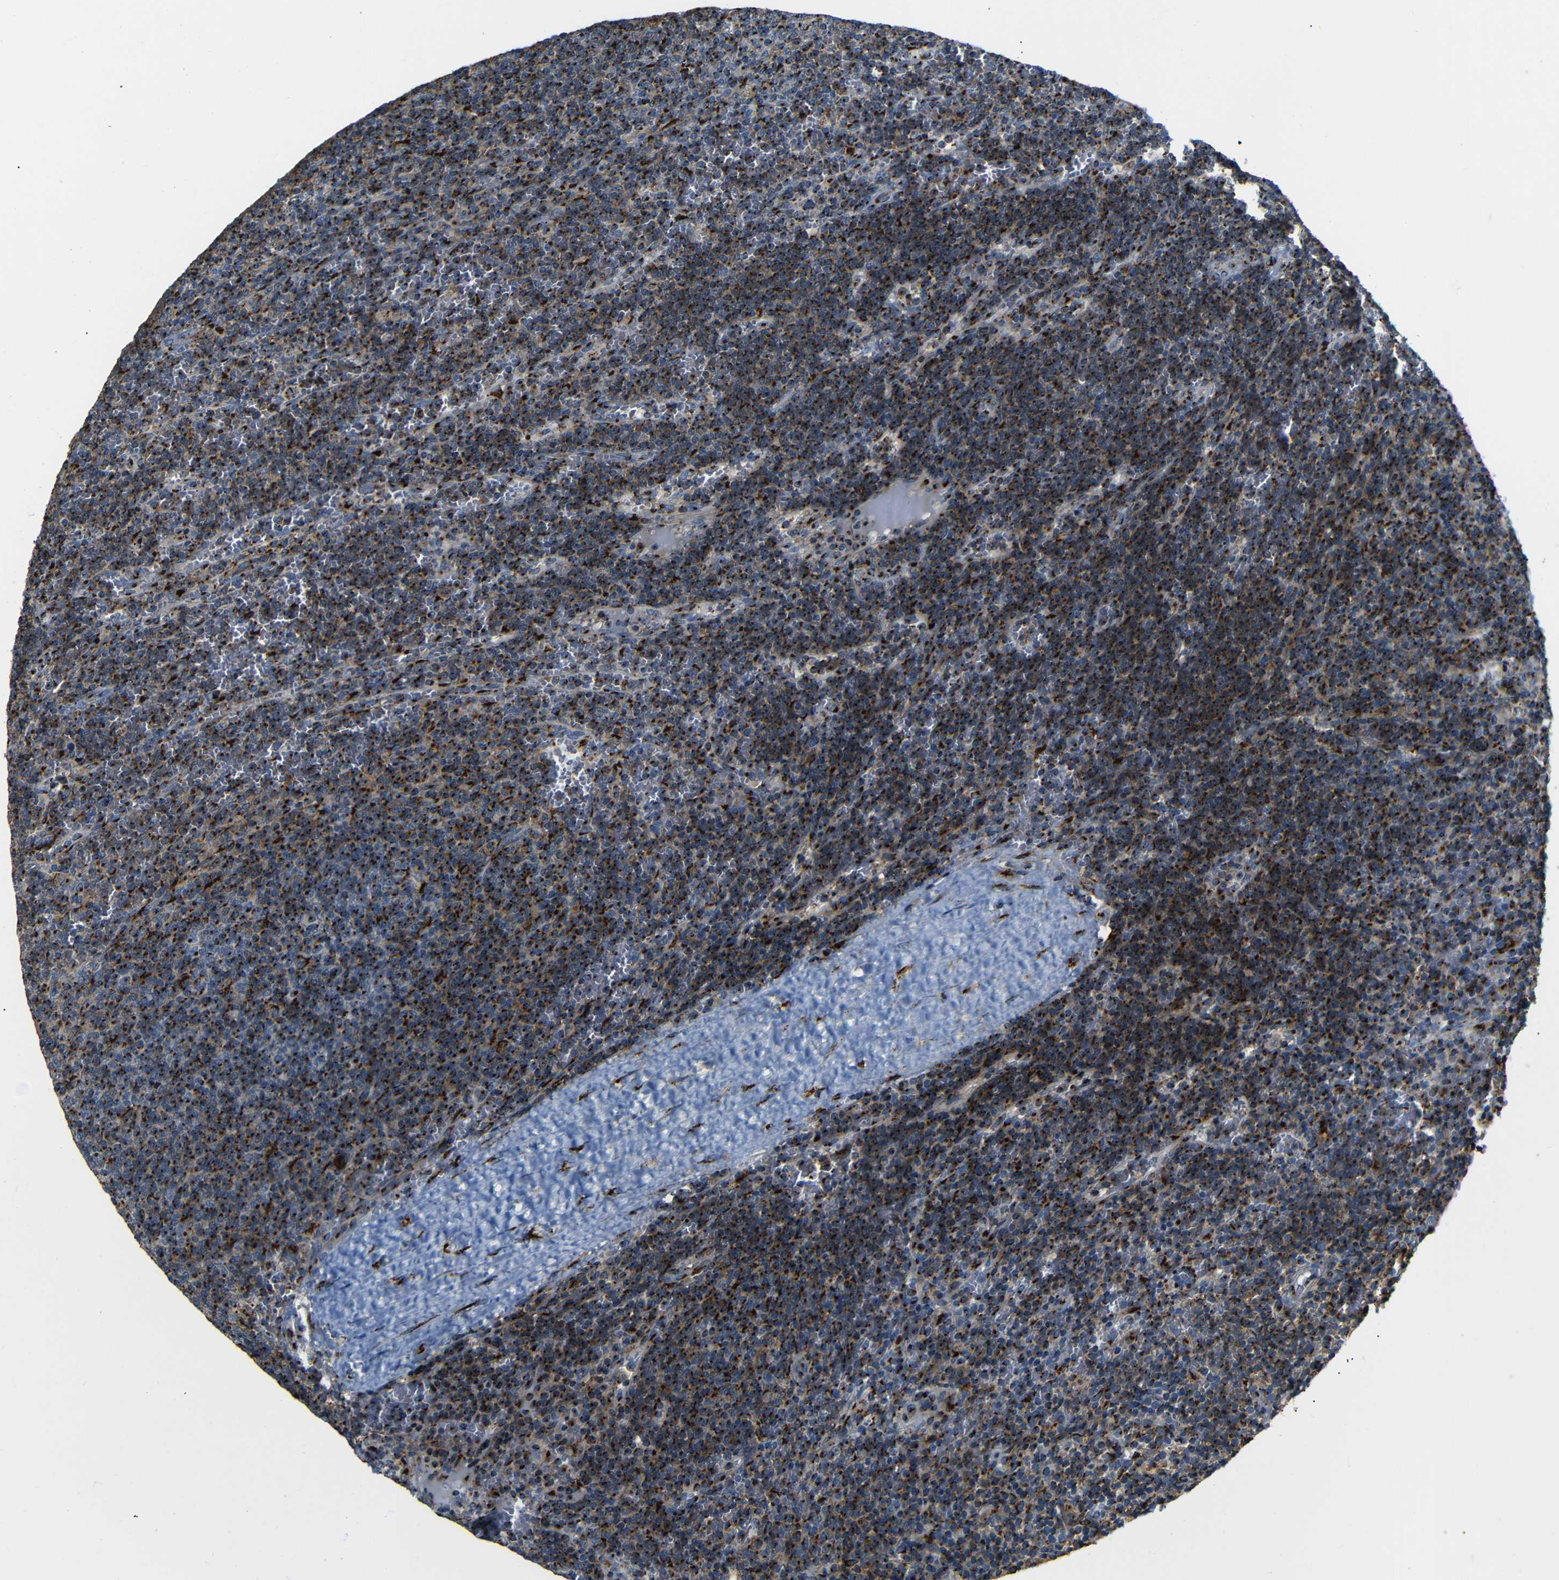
{"staining": {"intensity": "strong", "quantity": ">75%", "location": "cytoplasmic/membranous"}, "tissue": "lymphoma", "cell_type": "Tumor cells", "image_type": "cancer", "snomed": [{"axis": "morphology", "description": "Malignant lymphoma, non-Hodgkin's type, Low grade"}, {"axis": "topography", "description": "Spleen"}], "caption": "An immunohistochemistry histopathology image of neoplastic tissue is shown. Protein staining in brown labels strong cytoplasmic/membranous positivity in lymphoma within tumor cells. (Stains: DAB (3,3'-diaminobenzidine) in brown, nuclei in blue, Microscopy: brightfield microscopy at high magnification).", "gene": "TGOLN2", "patient": {"sex": "female", "age": 50}}